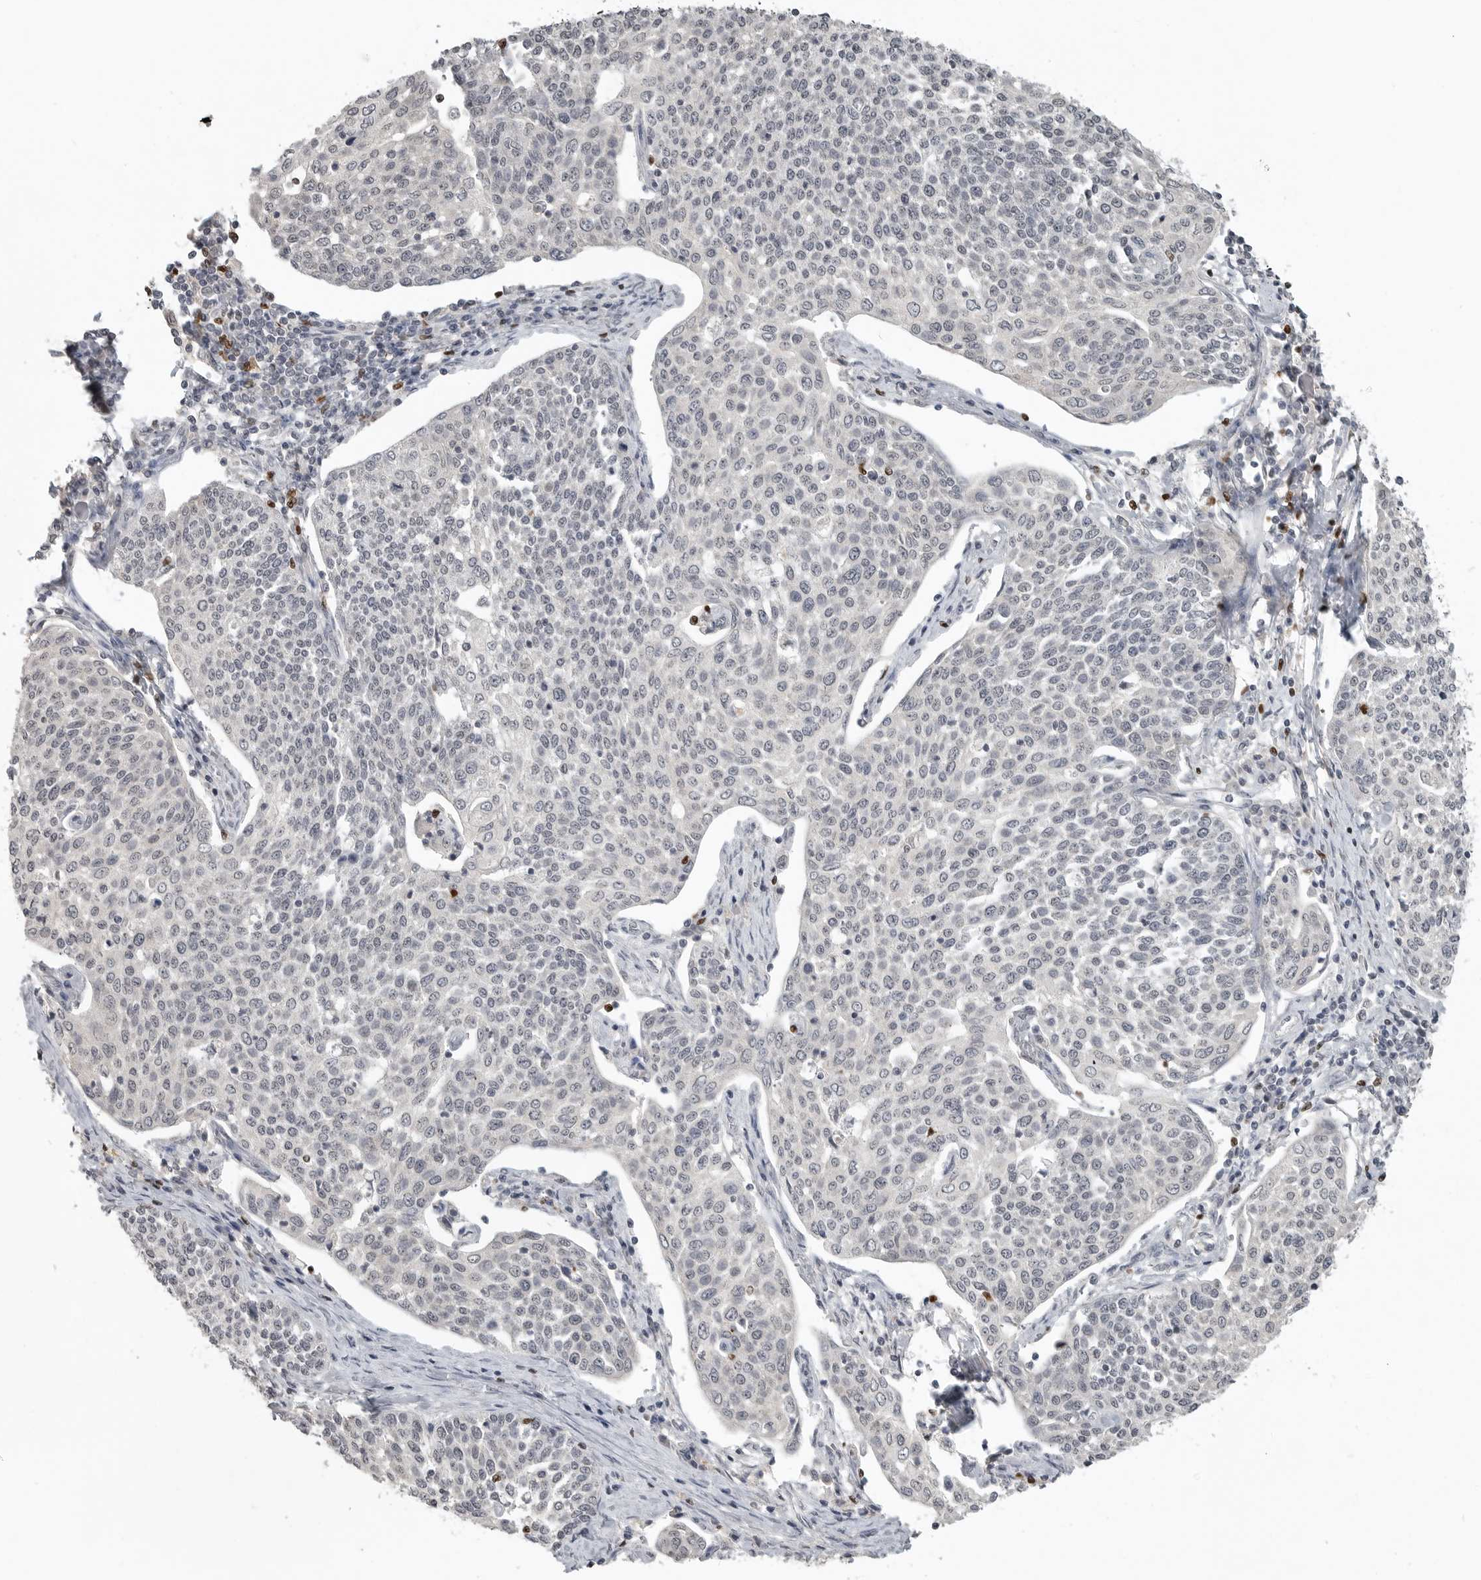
{"staining": {"intensity": "negative", "quantity": "none", "location": "none"}, "tissue": "cervical cancer", "cell_type": "Tumor cells", "image_type": "cancer", "snomed": [{"axis": "morphology", "description": "Squamous cell carcinoma, NOS"}, {"axis": "topography", "description": "Cervix"}], "caption": "An immunohistochemistry photomicrograph of squamous cell carcinoma (cervical) is shown. There is no staining in tumor cells of squamous cell carcinoma (cervical).", "gene": "FOXP3", "patient": {"sex": "female", "age": 34}}